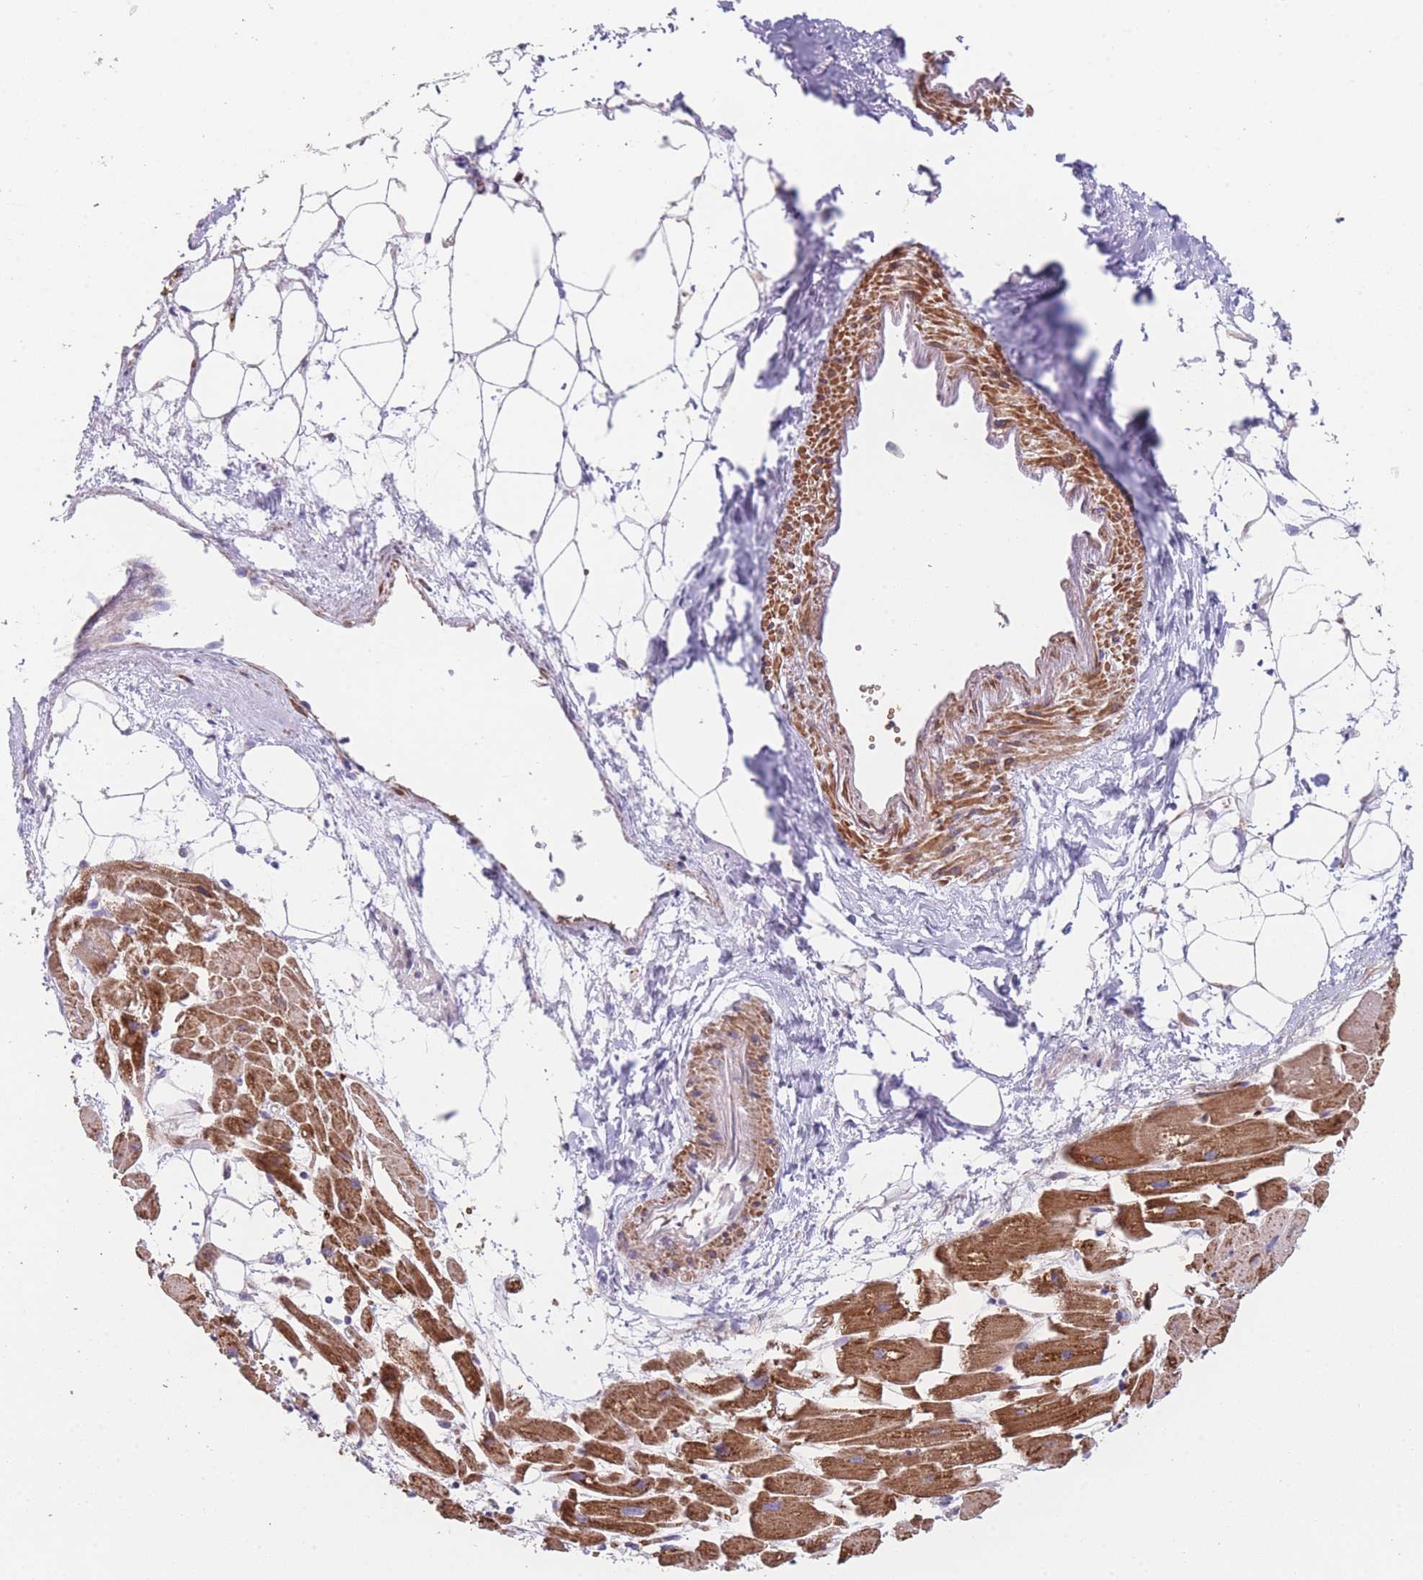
{"staining": {"intensity": "moderate", "quantity": ">75%", "location": "cytoplasmic/membranous"}, "tissue": "heart muscle", "cell_type": "Cardiomyocytes", "image_type": "normal", "snomed": [{"axis": "morphology", "description": "Normal tissue, NOS"}, {"axis": "topography", "description": "Heart"}], "caption": "Immunohistochemistry micrograph of benign heart muscle stained for a protein (brown), which reveals medium levels of moderate cytoplasmic/membranous positivity in approximately >75% of cardiomyocytes.", "gene": "SMPD4", "patient": {"sex": "female", "age": 64}}